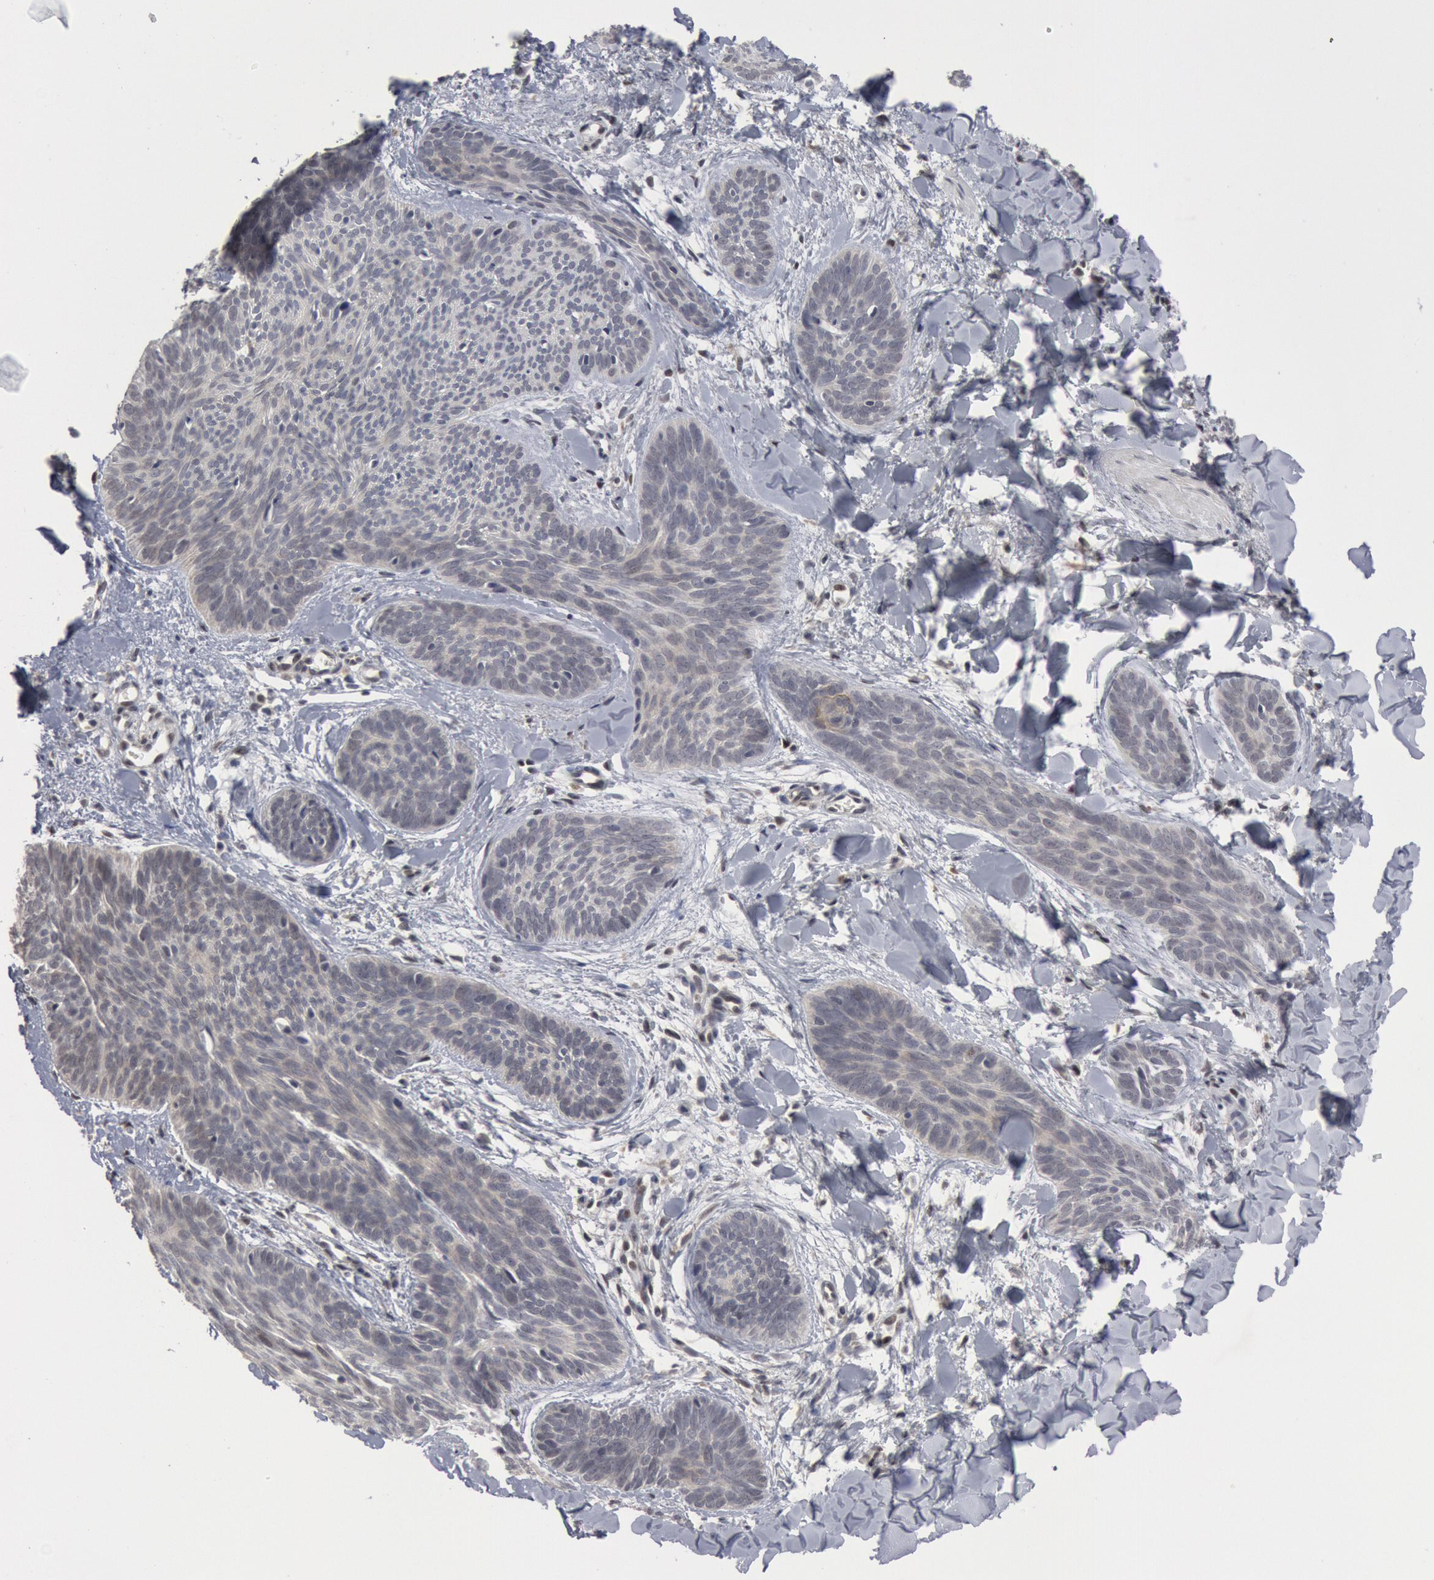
{"staining": {"intensity": "negative", "quantity": "none", "location": "none"}, "tissue": "skin cancer", "cell_type": "Tumor cells", "image_type": "cancer", "snomed": [{"axis": "morphology", "description": "Basal cell carcinoma"}, {"axis": "topography", "description": "Skin"}], "caption": "Immunohistochemical staining of human skin cancer displays no significant positivity in tumor cells.", "gene": "FOXO1", "patient": {"sex": "female", "age": 81}}